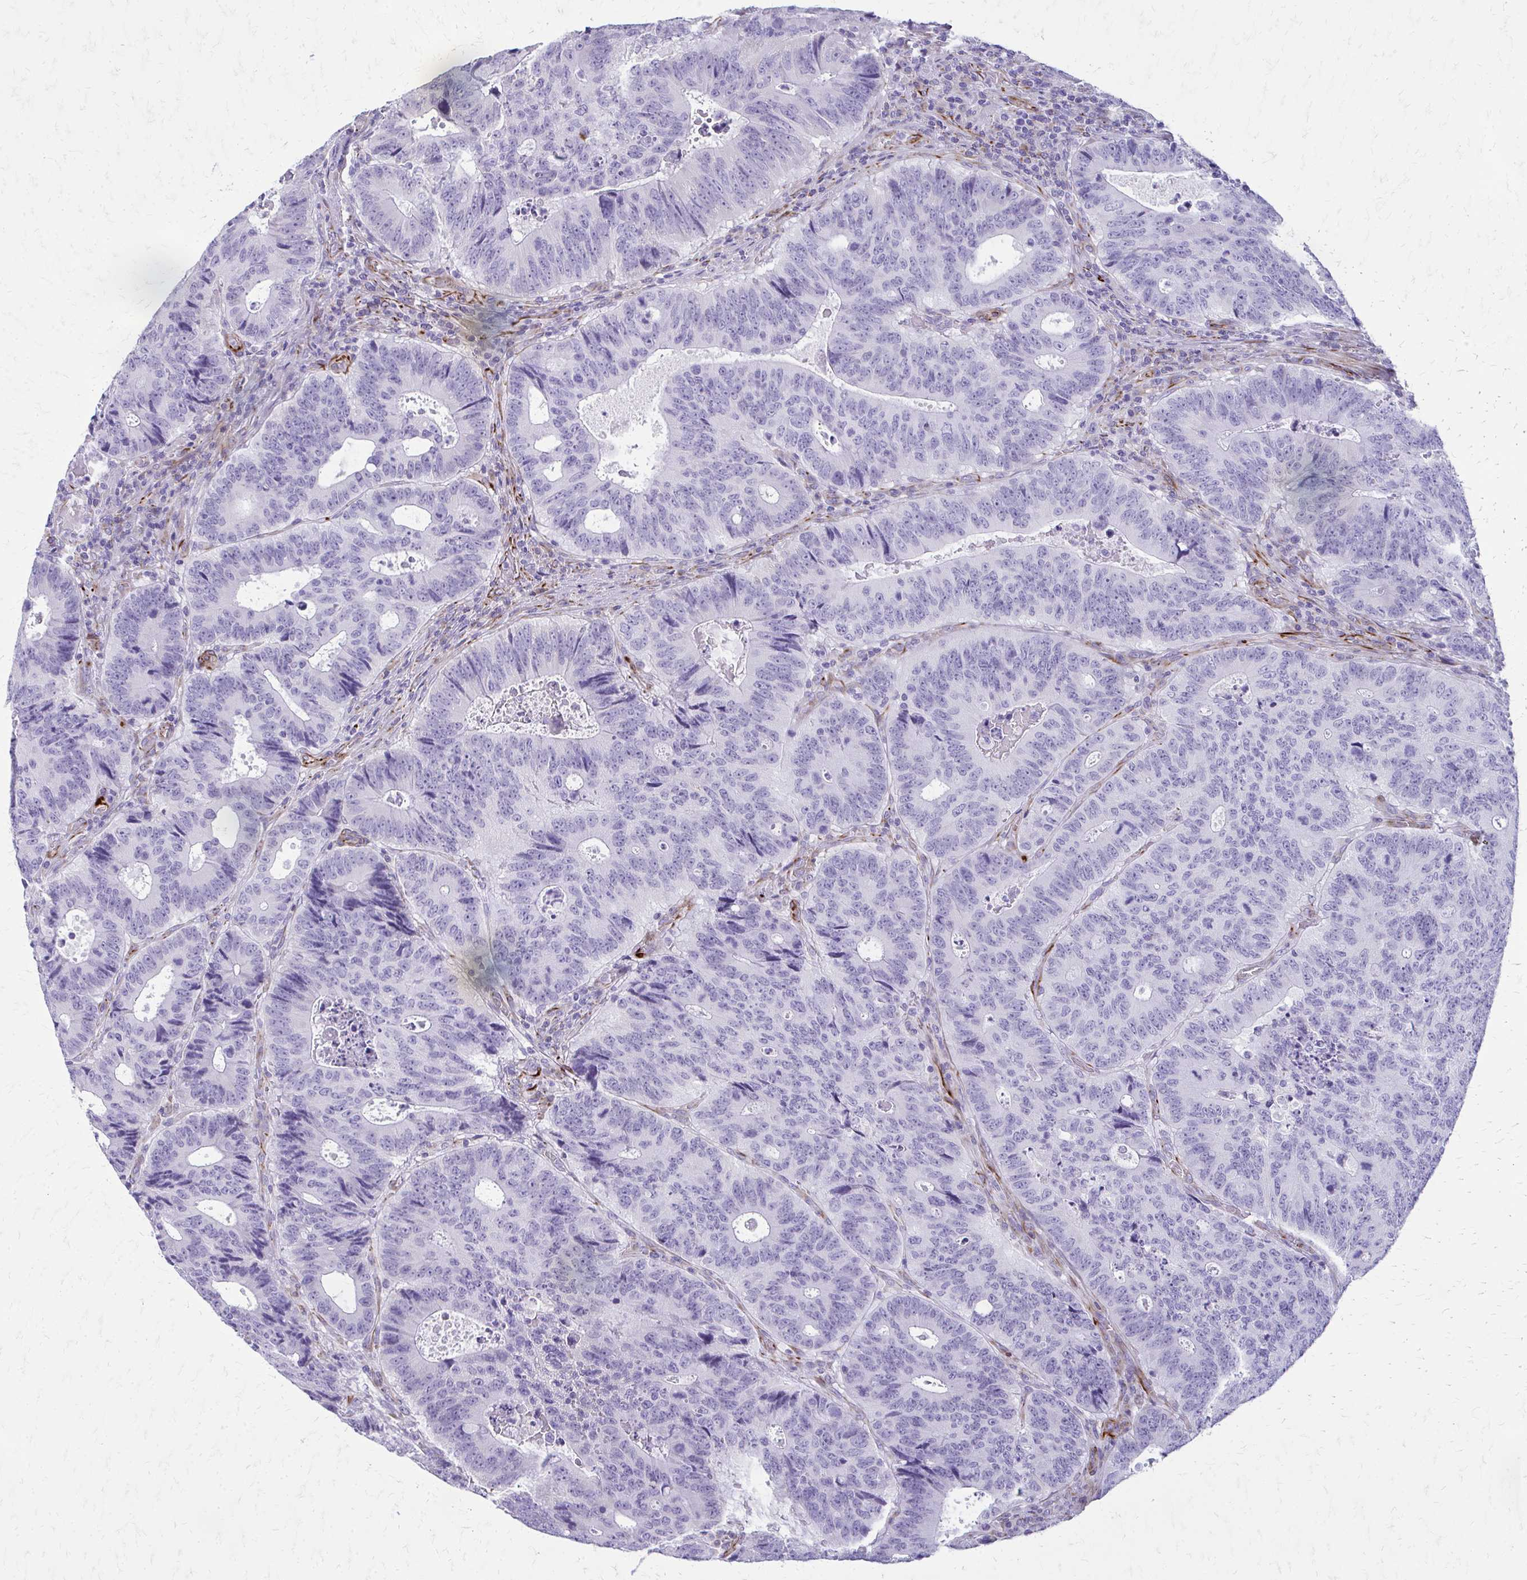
{"staining": {"intensity": "negative", "quantity": "none", "location": "none"}, "tissue": "colorectal cancer", "cell_type": "Tumor cells", "image_type": "cancer", "snomed": [{"axis": "morphology", "description": "Adenocarcinoma, NOS"}, {"axis": "topography", "description": "Colon"}], "caption": "An IHC micrograph of colorectal cancer (adenocarcinoma) is shown. There is no staining in tumor cells of colorectal cancer (adenocarcinoma). Nuclei are stained in blue.", "gene": "TRIM6", "patient": {"sex": "male", "age": 62}}